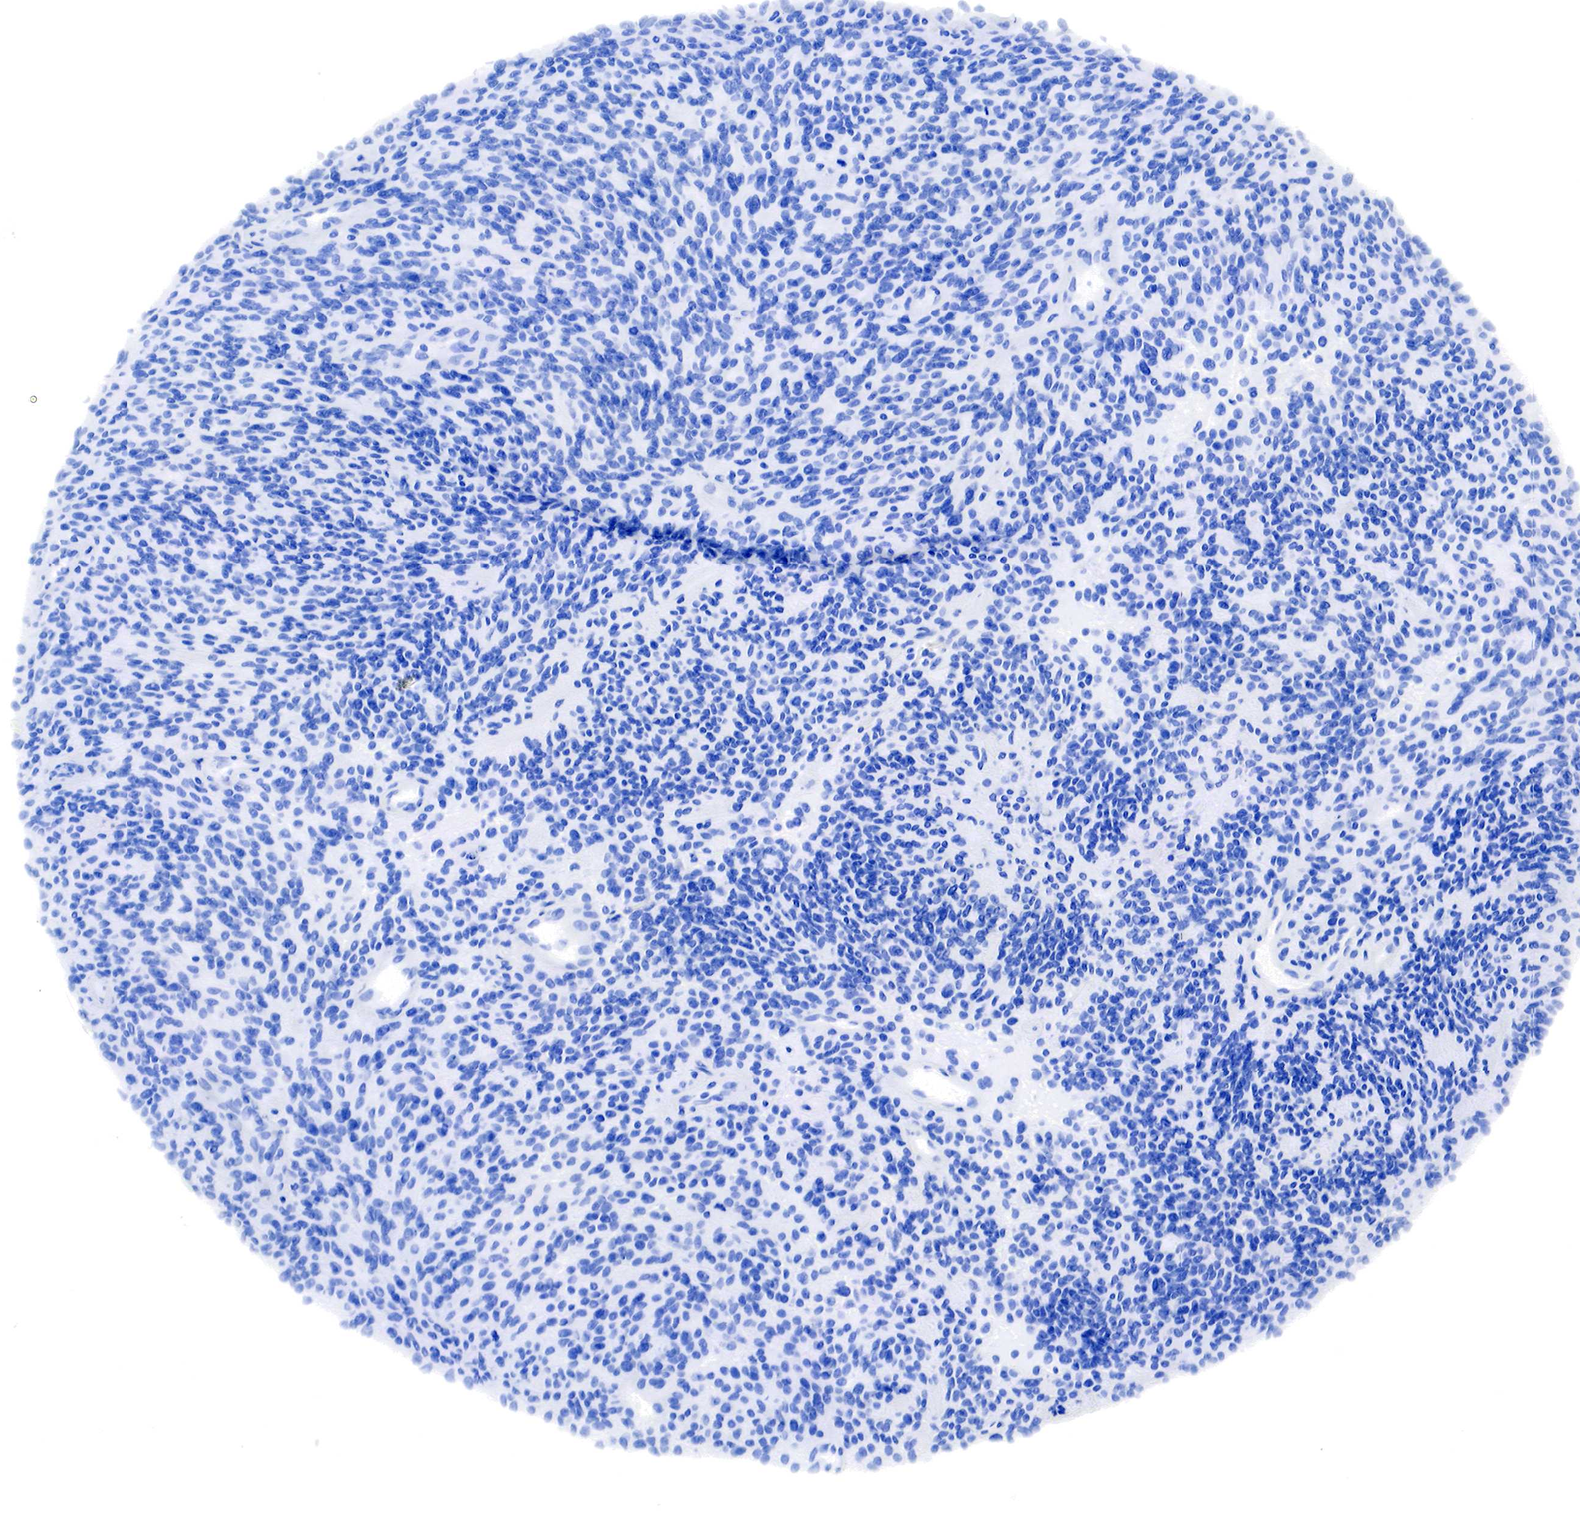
{"staining": {"intensity": "negative", "quantity": "none", "location": "none"}, "tissue": "glioma", "cell_type": "Tumor cells", "image_type": "cancer", "snomed": [{"axis": "morphology", "description": "Glioma, malignant, High grade"}, {"axis": "topography", "description": "Brain"}], "caption": "A histopathology image of glioma stained for a protein reveals no brown staining in tumor cells.", "gene": "TPM1", "patient": {"sex": "female", "age": 13}}